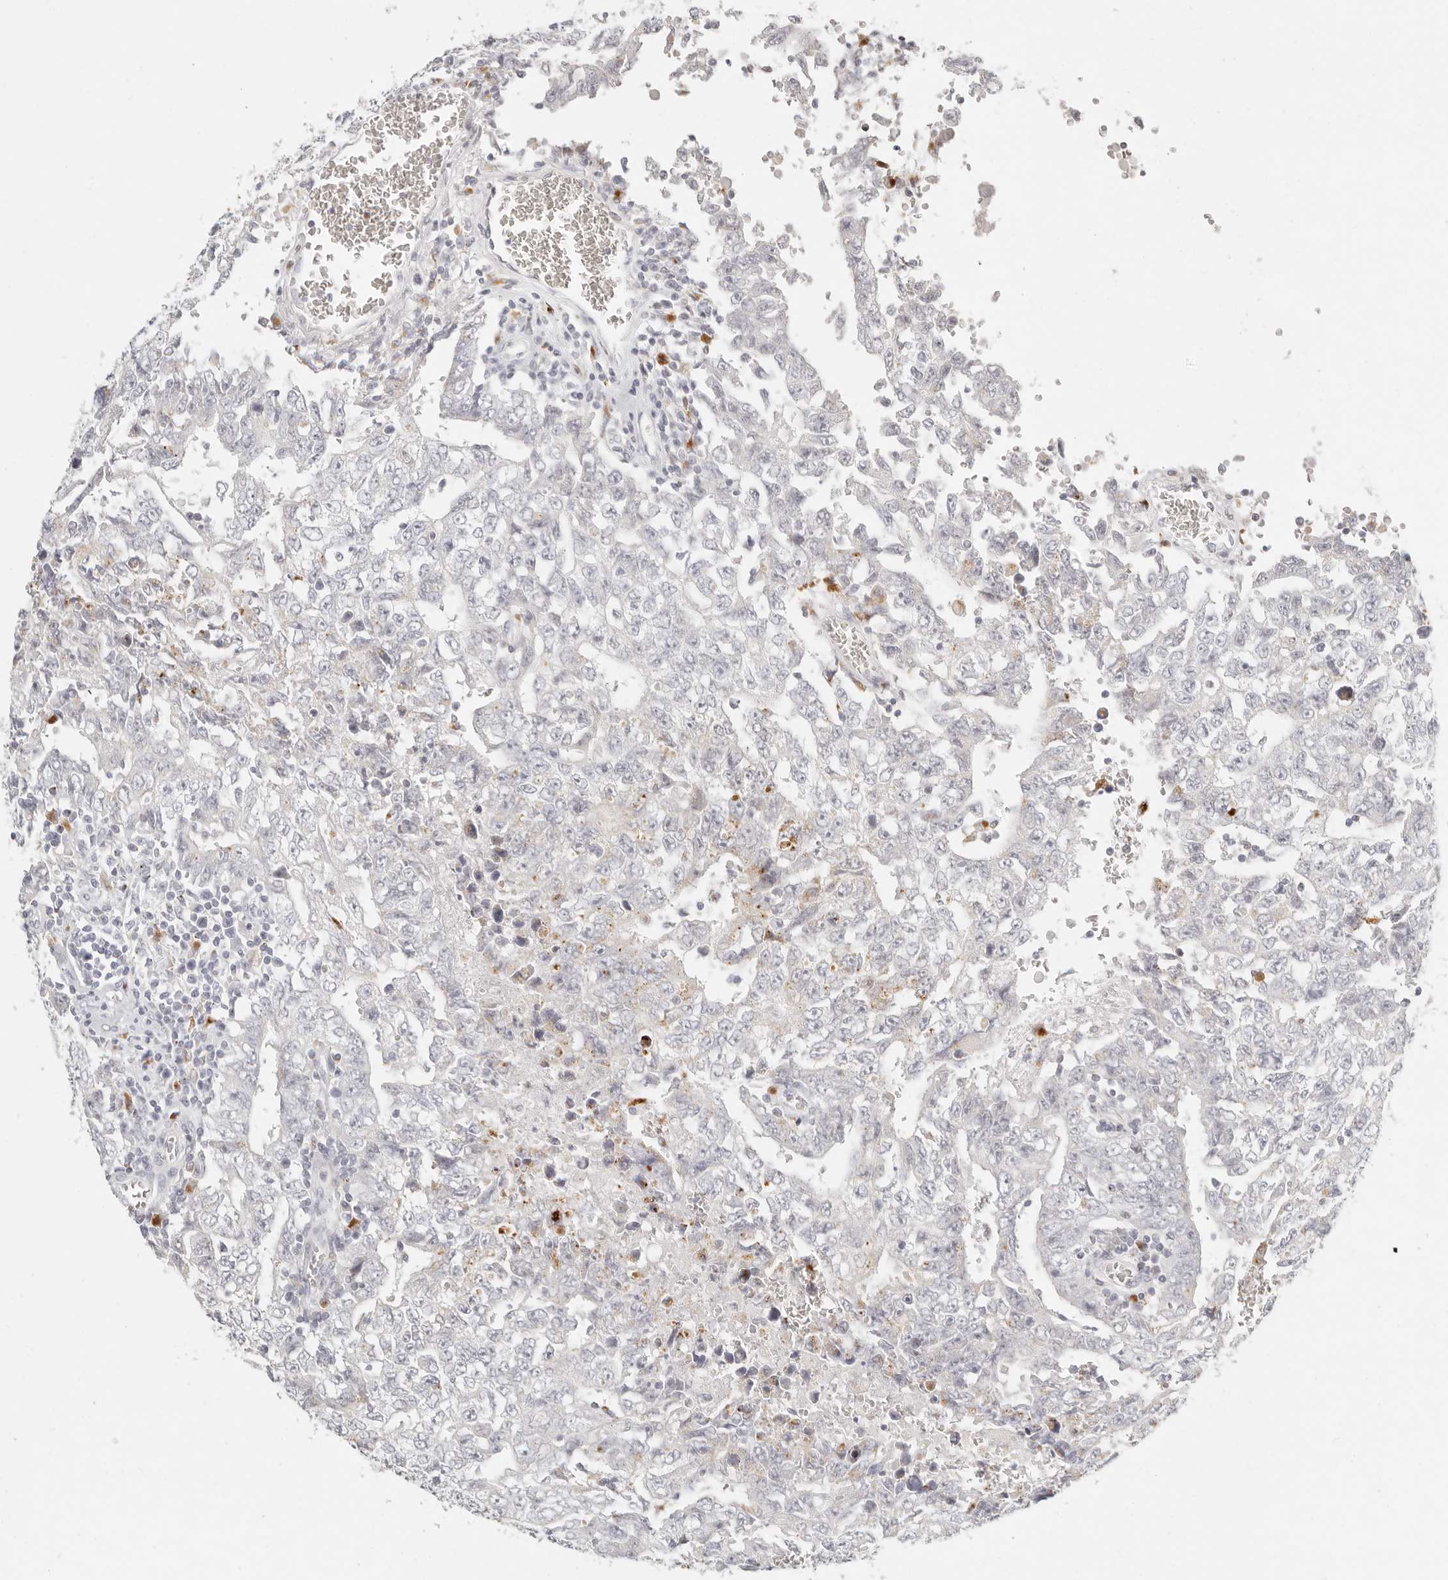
{"staining": {"intensity": "negative", "quantity": "none", "location": "none"}, "tissue": "testis cancer", "cell_type": "Tumor cells", "image_type": "cancer", "snomed": [{"axis": "morphology", "description": "Carcinoma, Embryonal, NOS"}, {"axis": "topography", "description": "Testis"}], "caption": "This is an IHC micrograph of embryonal carcinoma (testis). There is no positivity in tumor cells.", "gene": "RNASET2", "patient": {"sex": "male", "age": 26}}